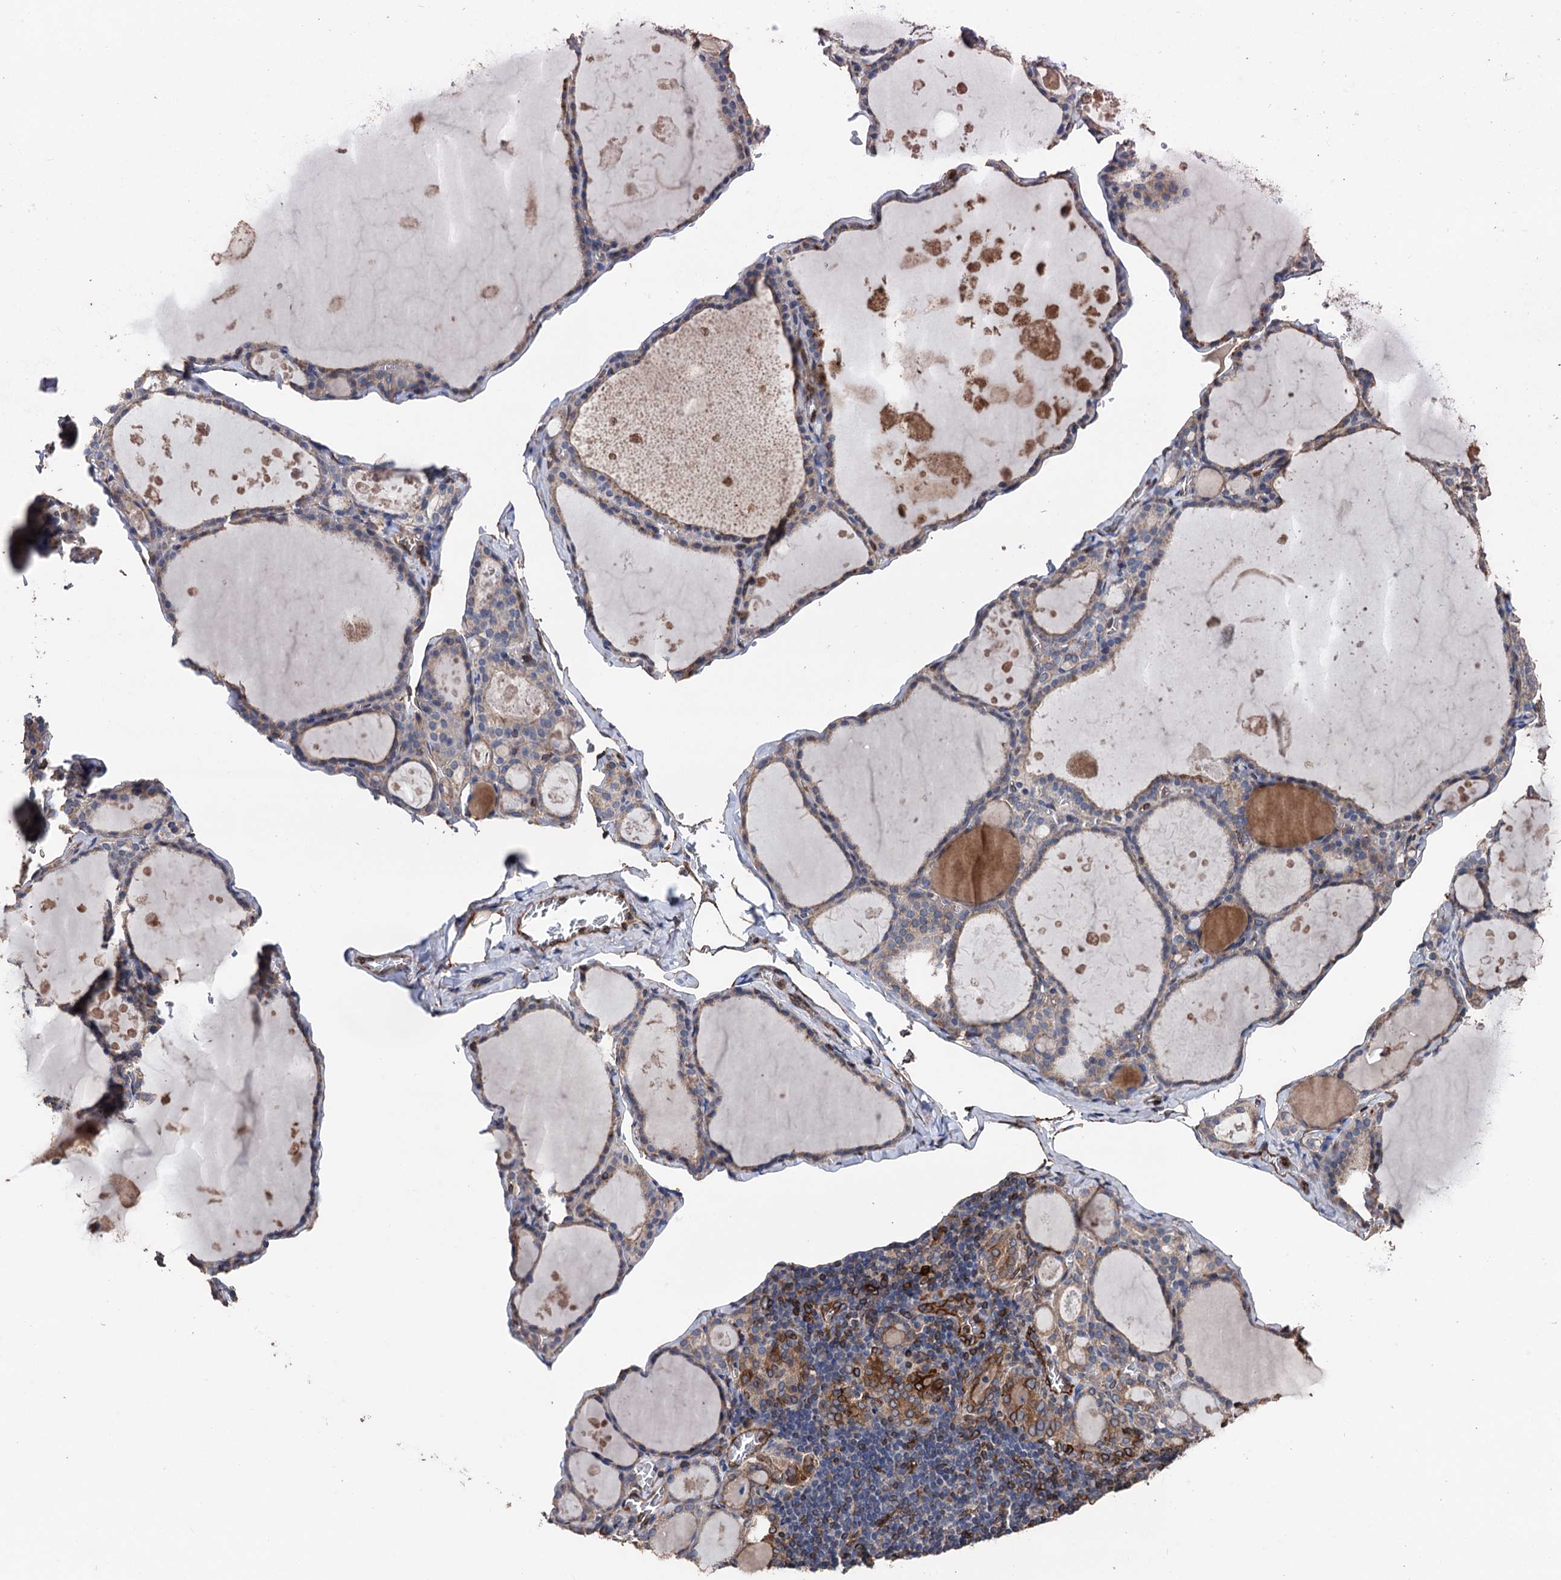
{"staining": {"intensity": "weak", "quantity": "25%-75%", "location": "cytoplasmic/membranous"}, "tissue": "thyroid gland", "cell_type": "Glandular cells", "image_type": "normal", "snomed": [{"axis": "morphology", "description": "Normal tissue, NOS"}, {"axis": "topography", "description": "Thyroid gland"}], "caption": "An IHC photomicrograph of unremarkable tissue is shown. Protein staining in brown labels weak cytoplasmic/membranous positivity in thyroid gland within glandular cells. The protein is shown in brown color, while the nuclei are stained blue.", "gene": "STING1", "patient": {"sex": "male", "age": 56}}